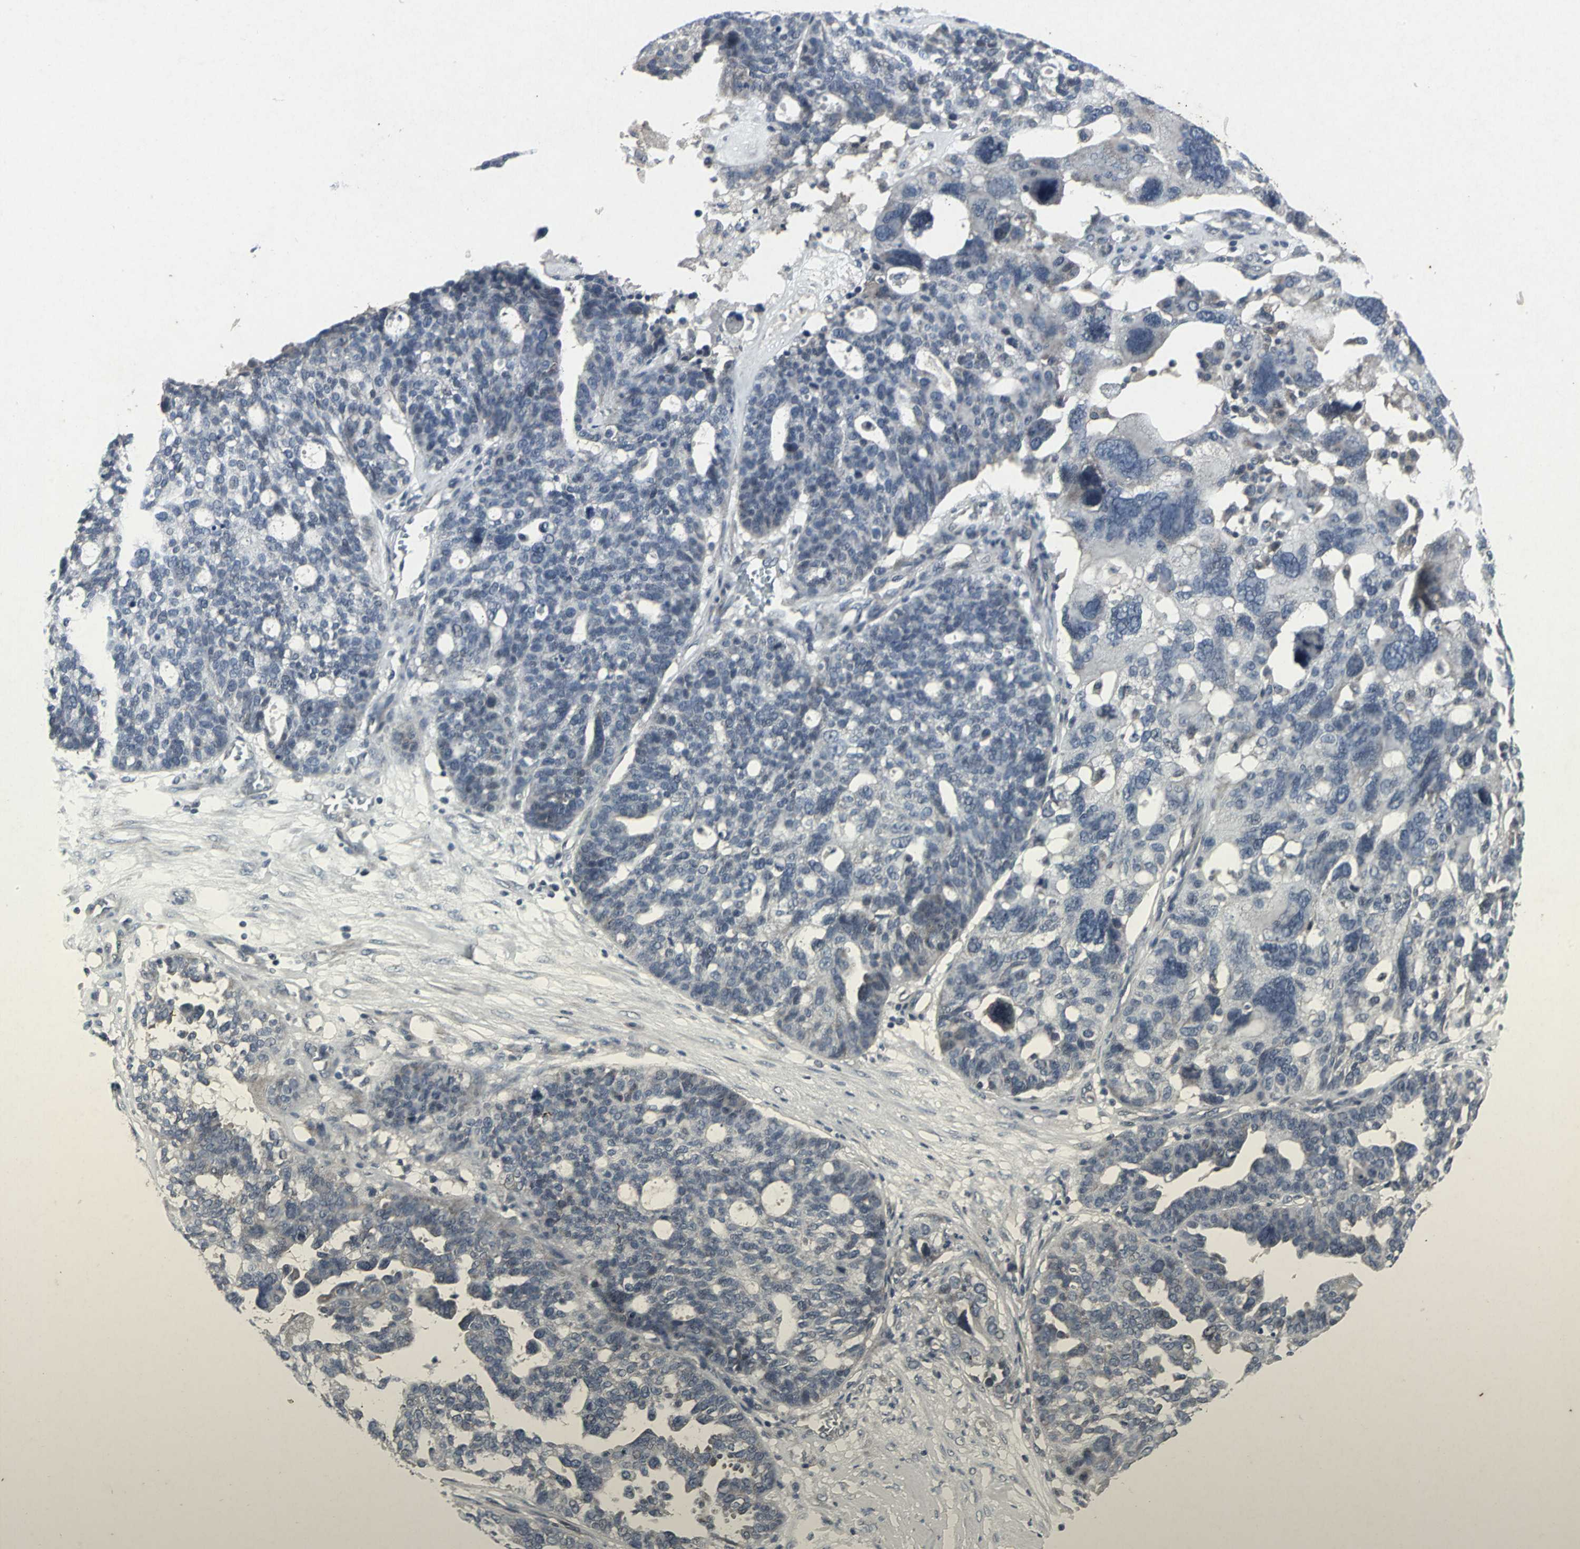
{"staining": {"intensity": "negative", "quantity": "none", "location": "none"}, "tissue": "ovarian cancer", "cell_type": "Tumor cells", "image_type": "cancer", "snomed": [{"axis": "morphology", "description": "Cystadenocarcinoma, serous, NOS"}, {"axis": "topography", "description": "Ovary"}], "caption": "The image demonstrates no significant staining in tumor cells of ovarian cancer (serous cystadenocarcinoma). (DAB immunohistochemistry (IHC) visualized using brightfield microscopy, high magnification).", "gene": "BMP4", "patient": {"sex": "female", "age": 59}}